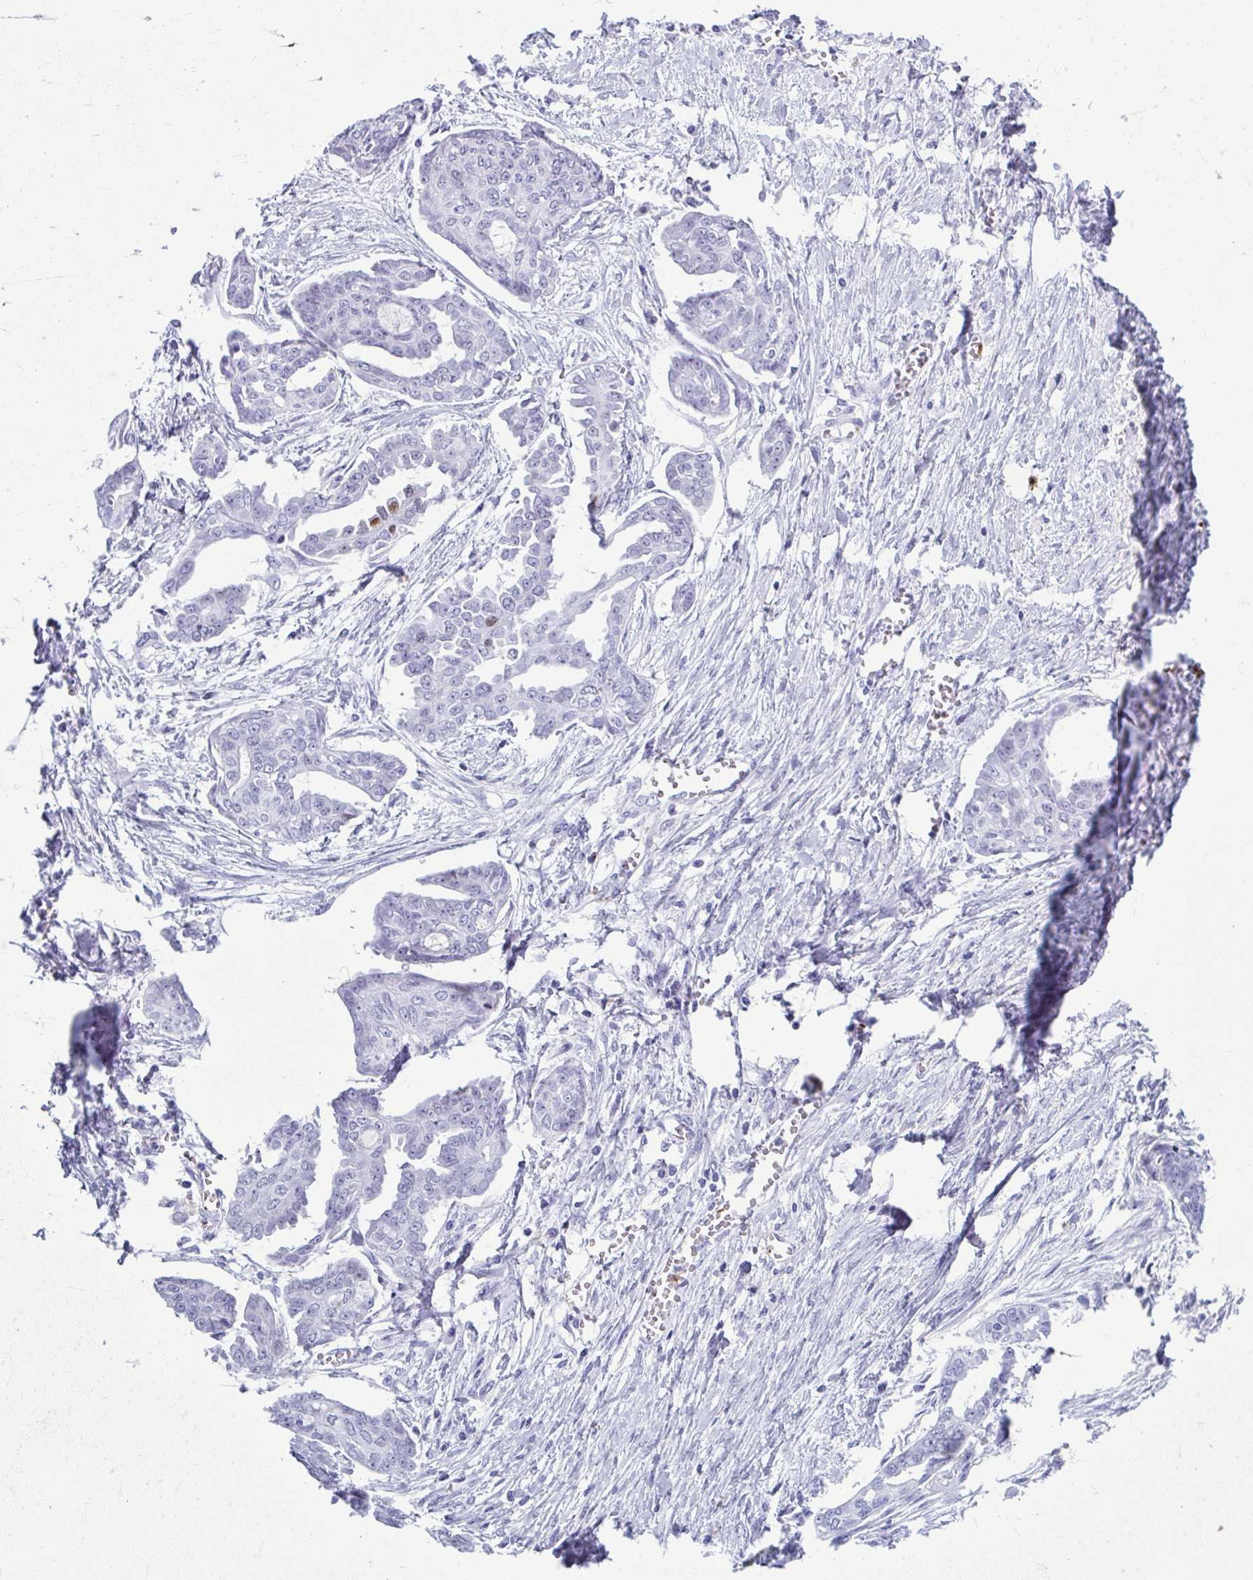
{"staining": {"intensity": "negative", "quantity": "none", "location": "none"}, "tissue": "ovarian cancer", "cell_type": "Tumor cells", "image_type": "cancer", "snomed": [{"axis": "morphology", "description": "Cystadenocarcinoma, serous, NOS"}, {"axis": "topography", "description": "Ovary"}], "caption": "Ovarian cancer was stained to show a protein in brown. There is no significant staining in tumor cells.", "gene": "TCEAL3", "patient": {"sex": "female", "age": 71}}